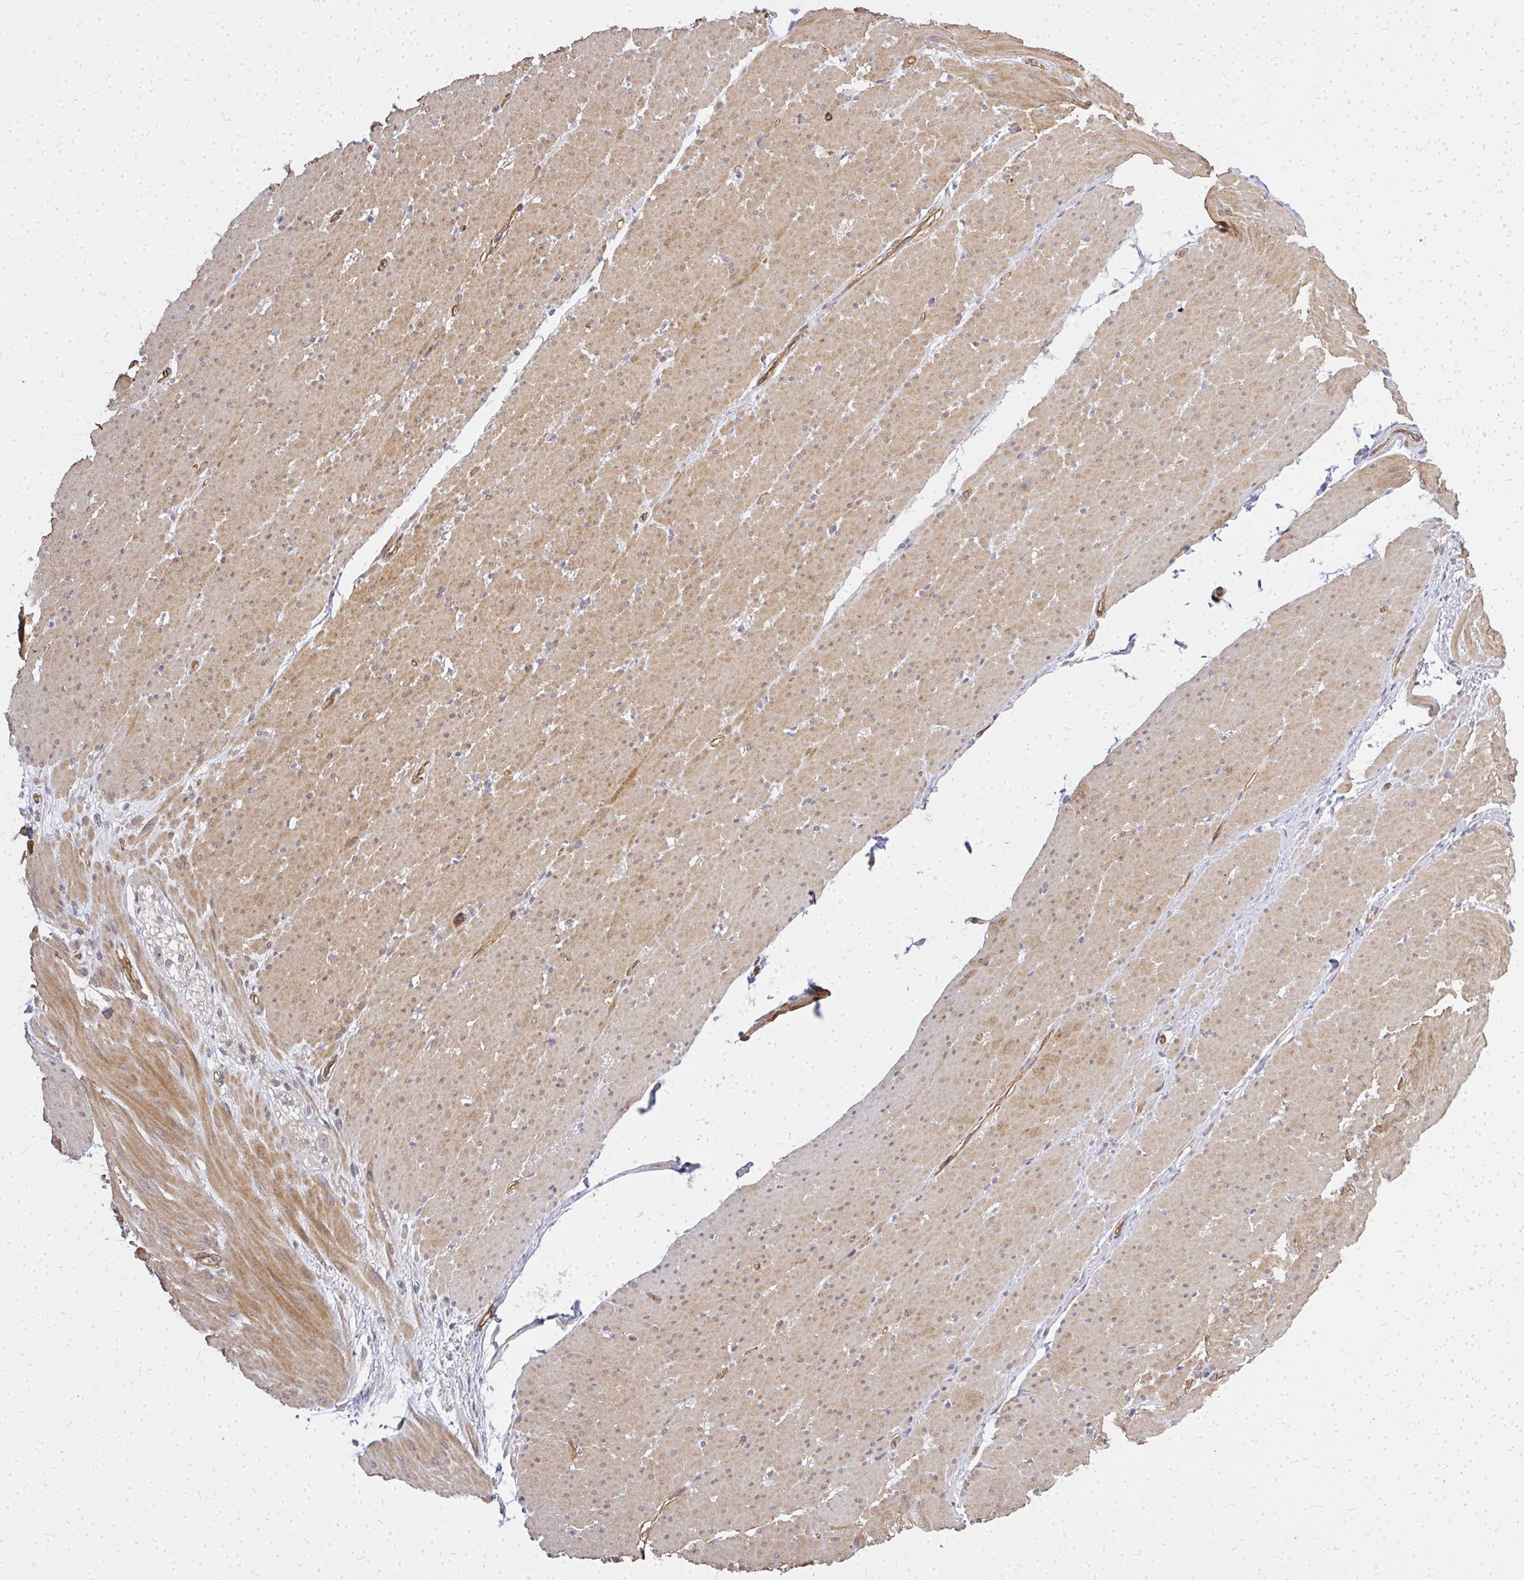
{"staining": {"intensity": "moderate", "quantity": "25%-75%", "location": "cytoplasmic/membranous"}, "tissue": "smooth muscle", "cell_type": "Smooth muscle cells", "image_type": "normal", "snomed": [{"axis": "morphology", "description": "Normal tissue, NOS"}, {"axis": "topography", "description": "Smooth muscle"}, {"axis": "topography", "description": "Rectum"}], "caption": "An image of human smooth muscle stained for a protein displays moderate cytoplasmic/membranous brown staining in smooth muscle cells.", "gene": "ENSG00000258472", "patient": {"sex": "male", "age": 53}}